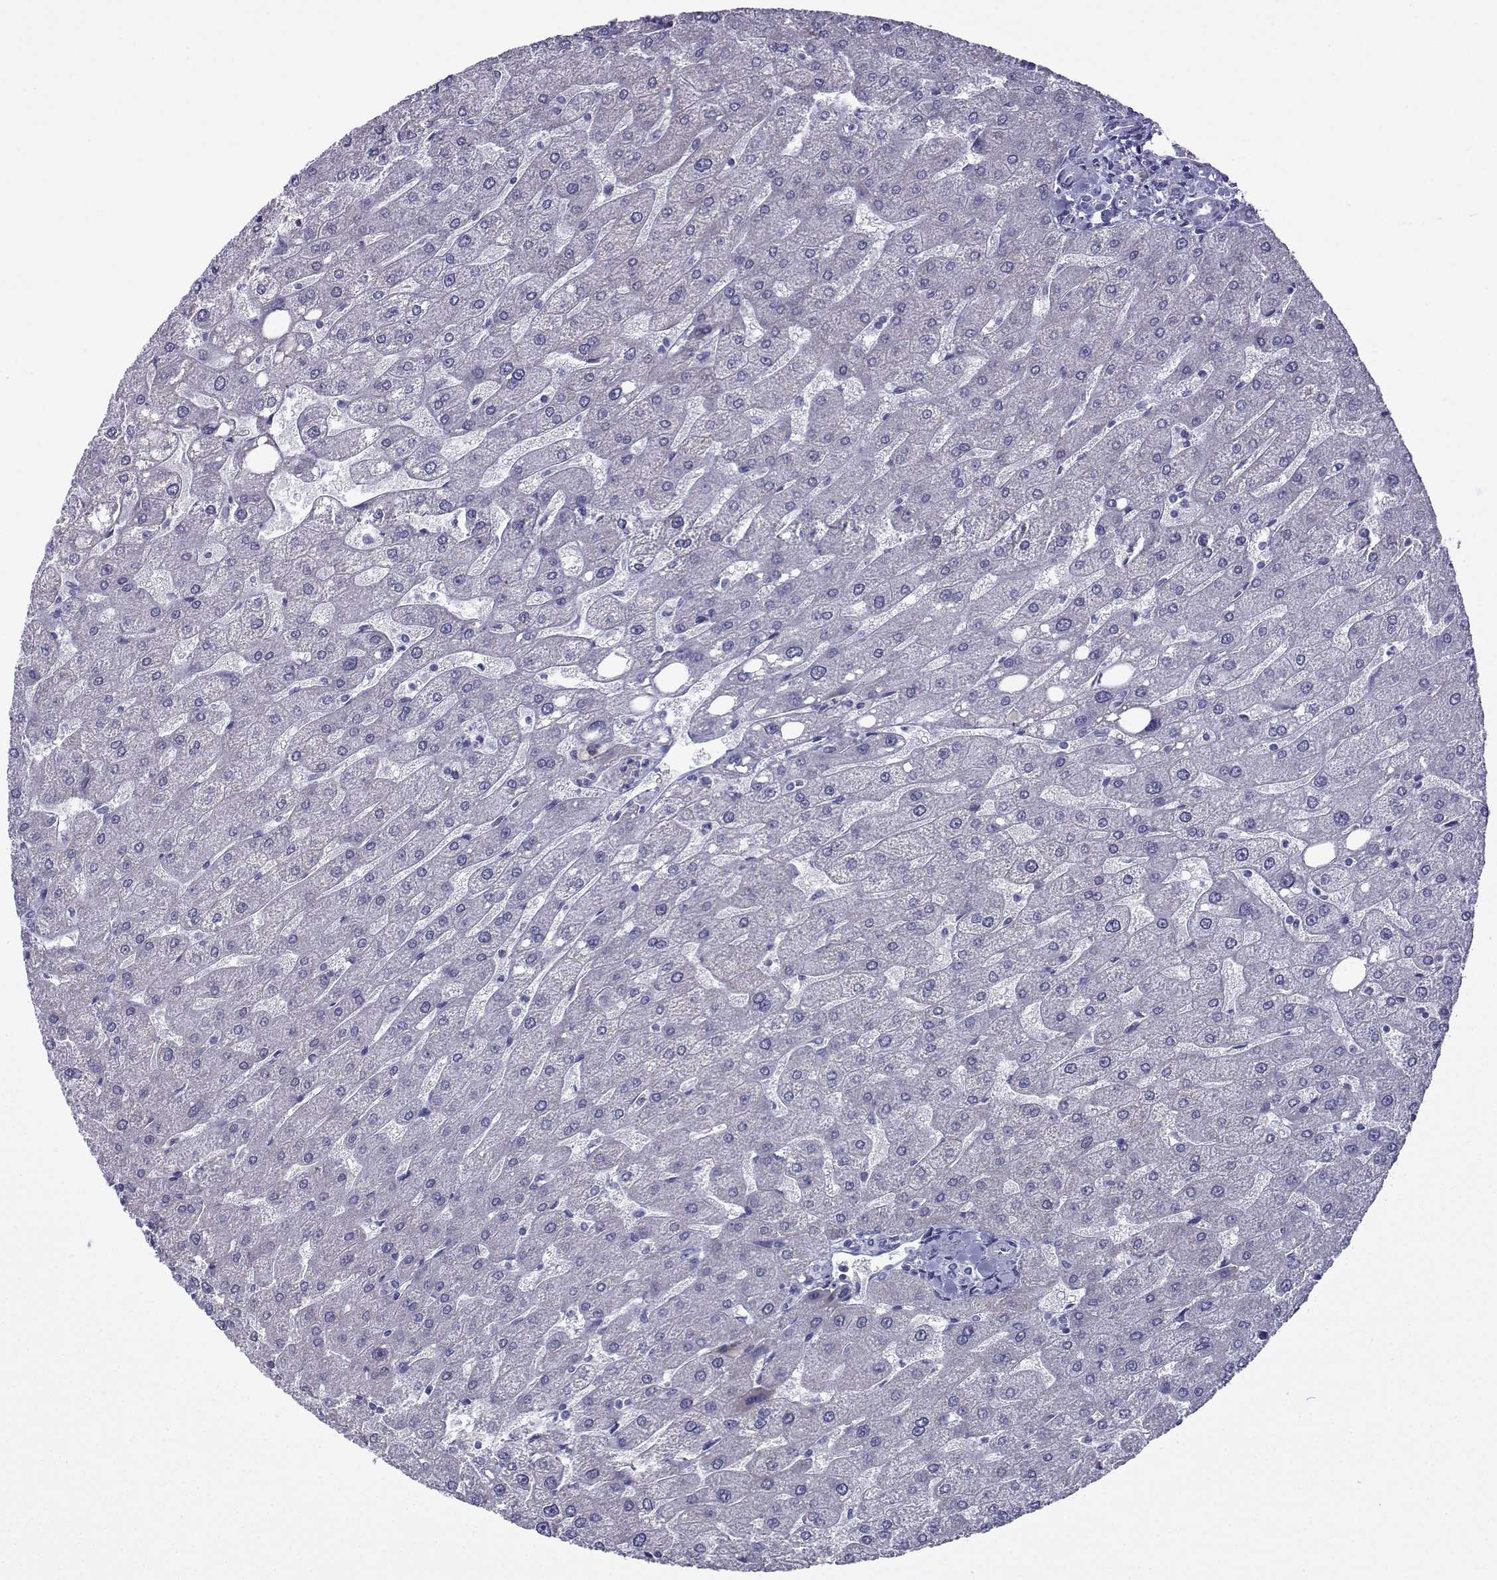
{"staining": {"intensity": "negative", "quantity": "none", "location": "none"}, "tissue": "liver", "cell_type": "Cholangiocytes", "image_type": "normal", "snomed": [{"axis": "morphology", "description": "Normal tissue, NOS"}, {"axis": "topography", "description": "Liver"}], "caption": "High power microscopy histopathology image of an immunohistochemistry (IHC) photomicrograph of unremarkable liver, revealing no significant expression in cholangiocytes. (DAB (3,3'-diaminobenzidine) IHC visualized using brightfield microscopy, high magnification).", "gene": "KIF17", "patient": {"sex": "male", "age": 67}}